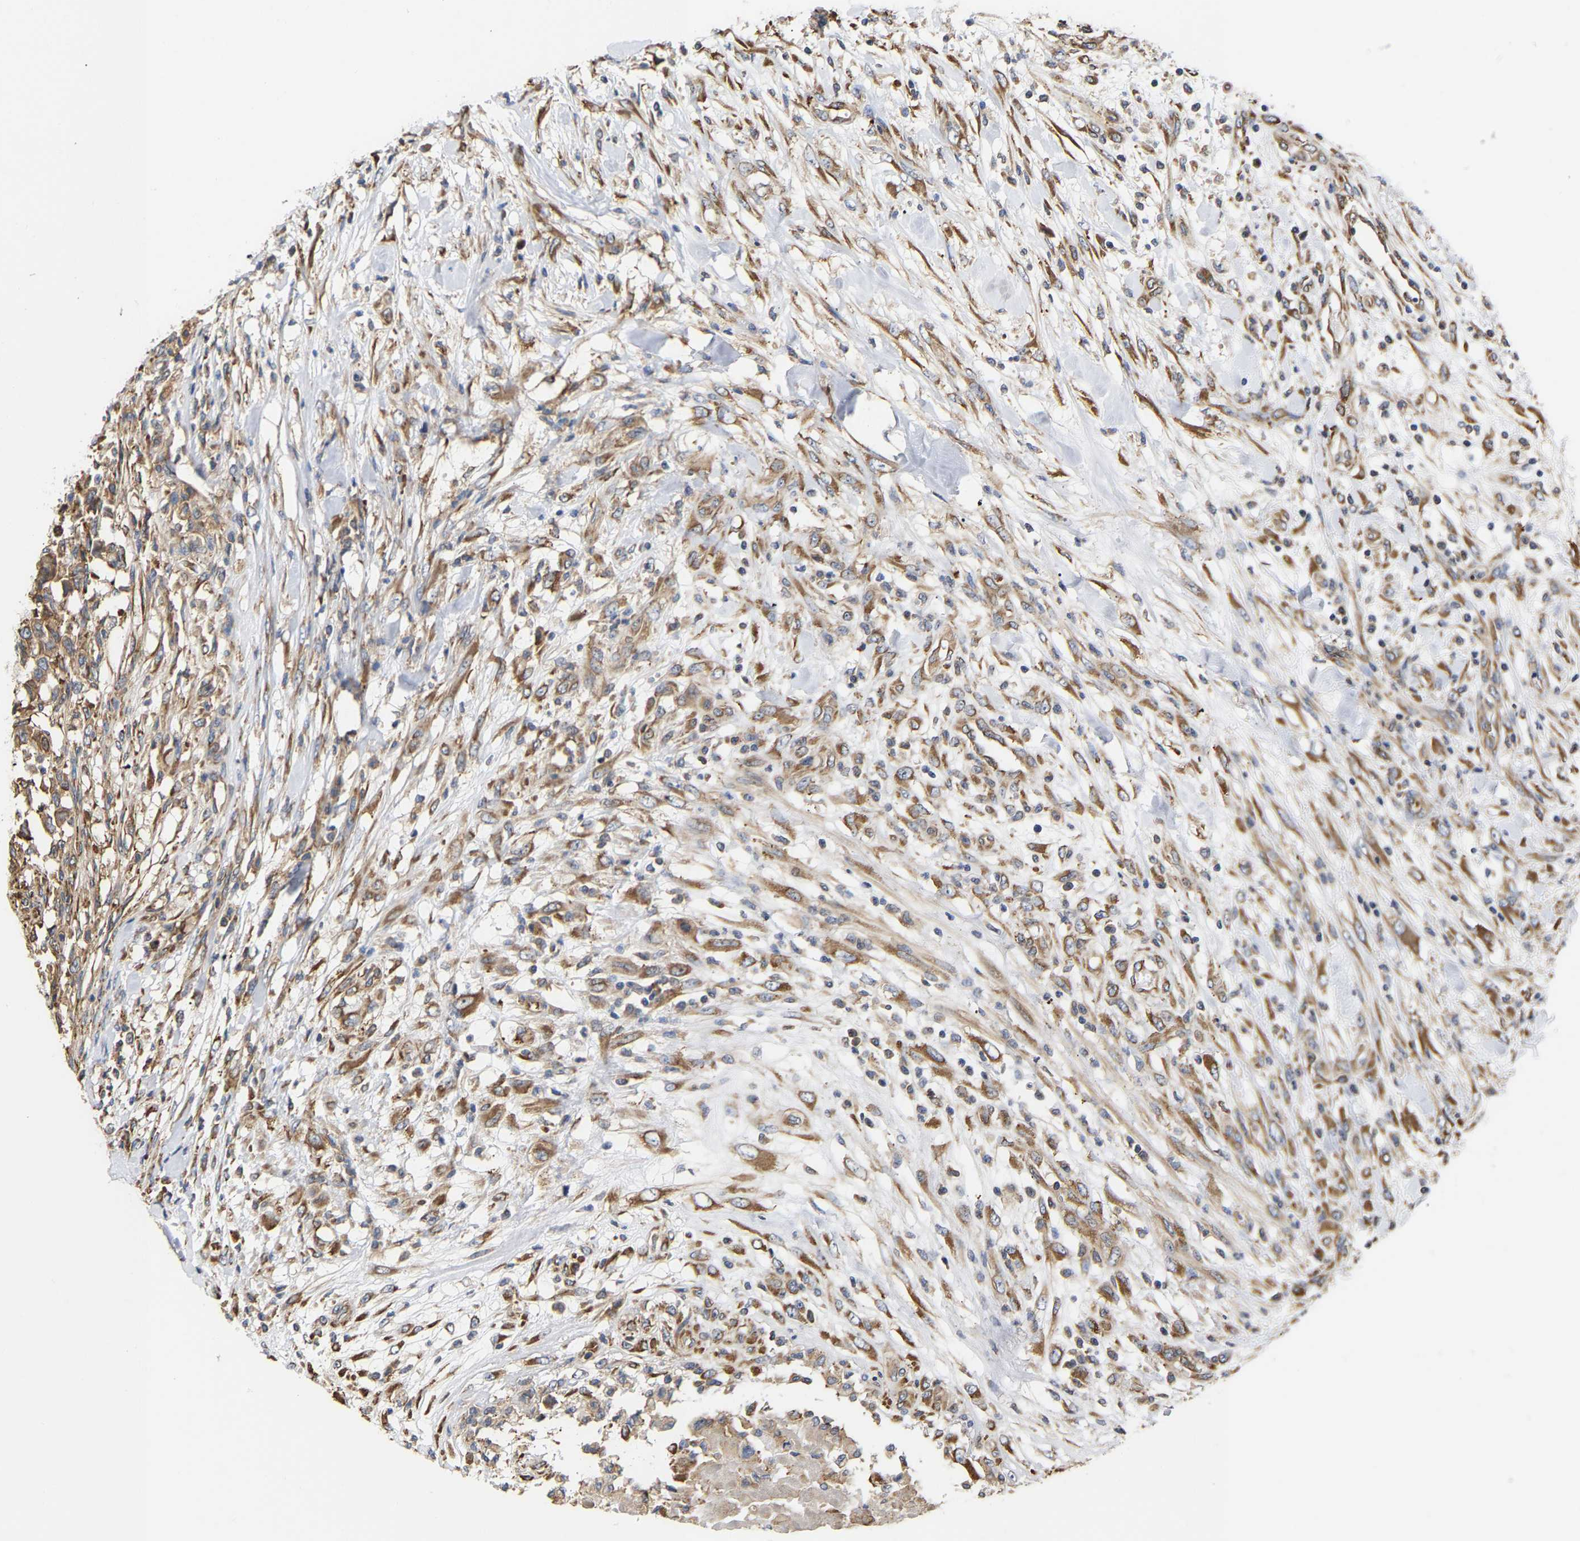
{"staining": {"intensity": "moderate", "quantity": ">75%", "location": "cytoplasmic/membranous"}, "tissue": "testis cancer", "cell_type": "Tumor cells", "image_type": "cancer", "snomed": [{"axis": "morphology", "description": "Seminoma, NOS"}, {"axis": "topography", "description": "Testis"}], "caption": "Immunohistochemical staining of testis cancer displays medium levels of moderate cytoplasmic/membranous staining in approximately >75% of tumor cells.", "gene": "ARAP1", "patient": {"sex": "male", "age": 59}}